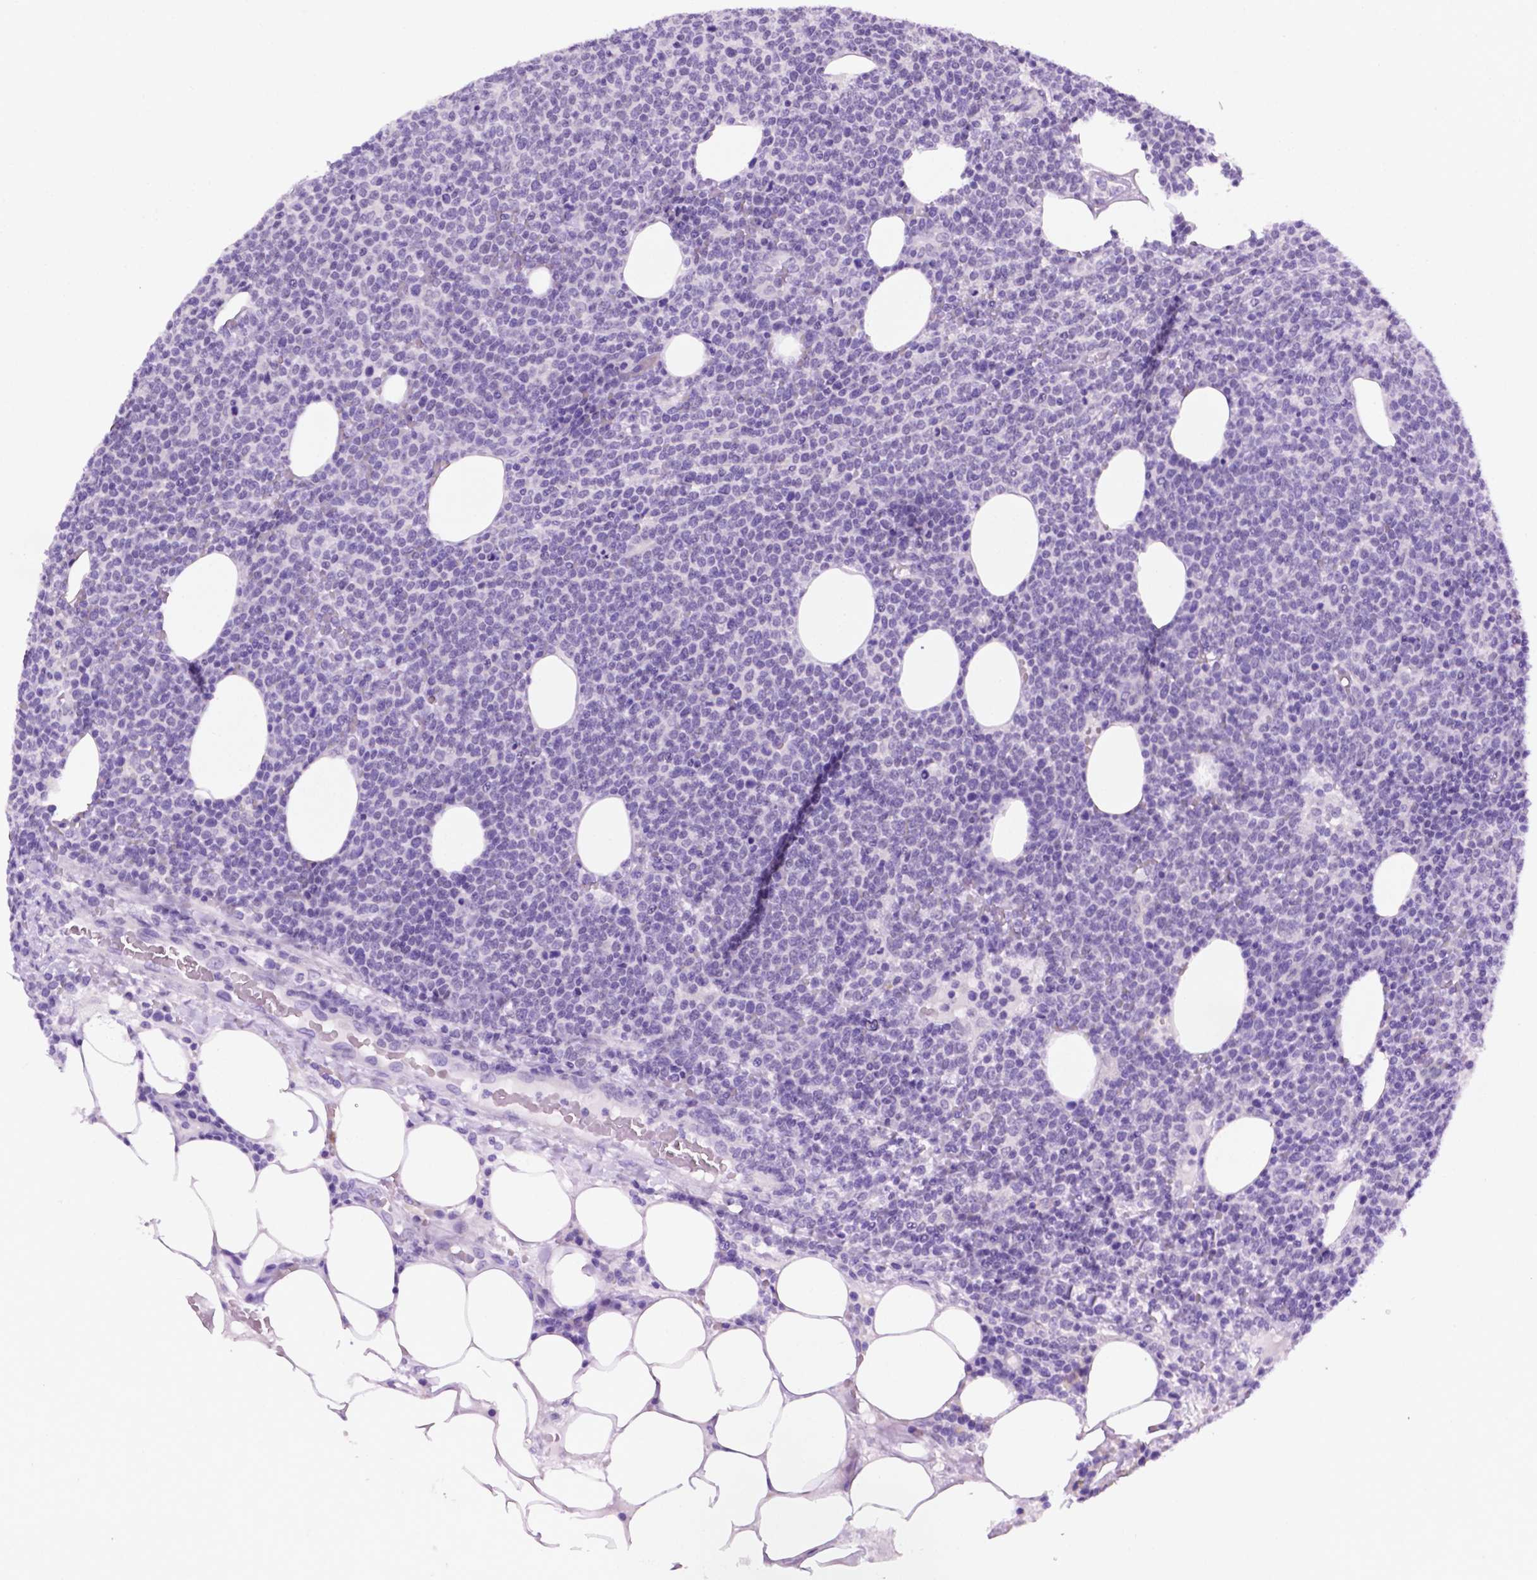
{"staining": {"intensity": "negative", "quantity": "none", "location": "none"}, "tissue": "lymphoma", "cell_type": "Tumor cells", "image_type": "cancer", "snomed": [{"axis": "morphology", "description": "Malignant lymphoma, non-Hodgkin's type, High grade"}, {"axis": "topography", "description": "Lymph node"}], "caption": "Immunohistochemistry image of high-grade malignant lymphoma, non-Hodgkin's type stained for a protein (brown), which reveals no staining in tumor cells.", "gene": "TACSTD2", "patient": {"sex": "male", "age": 61}}